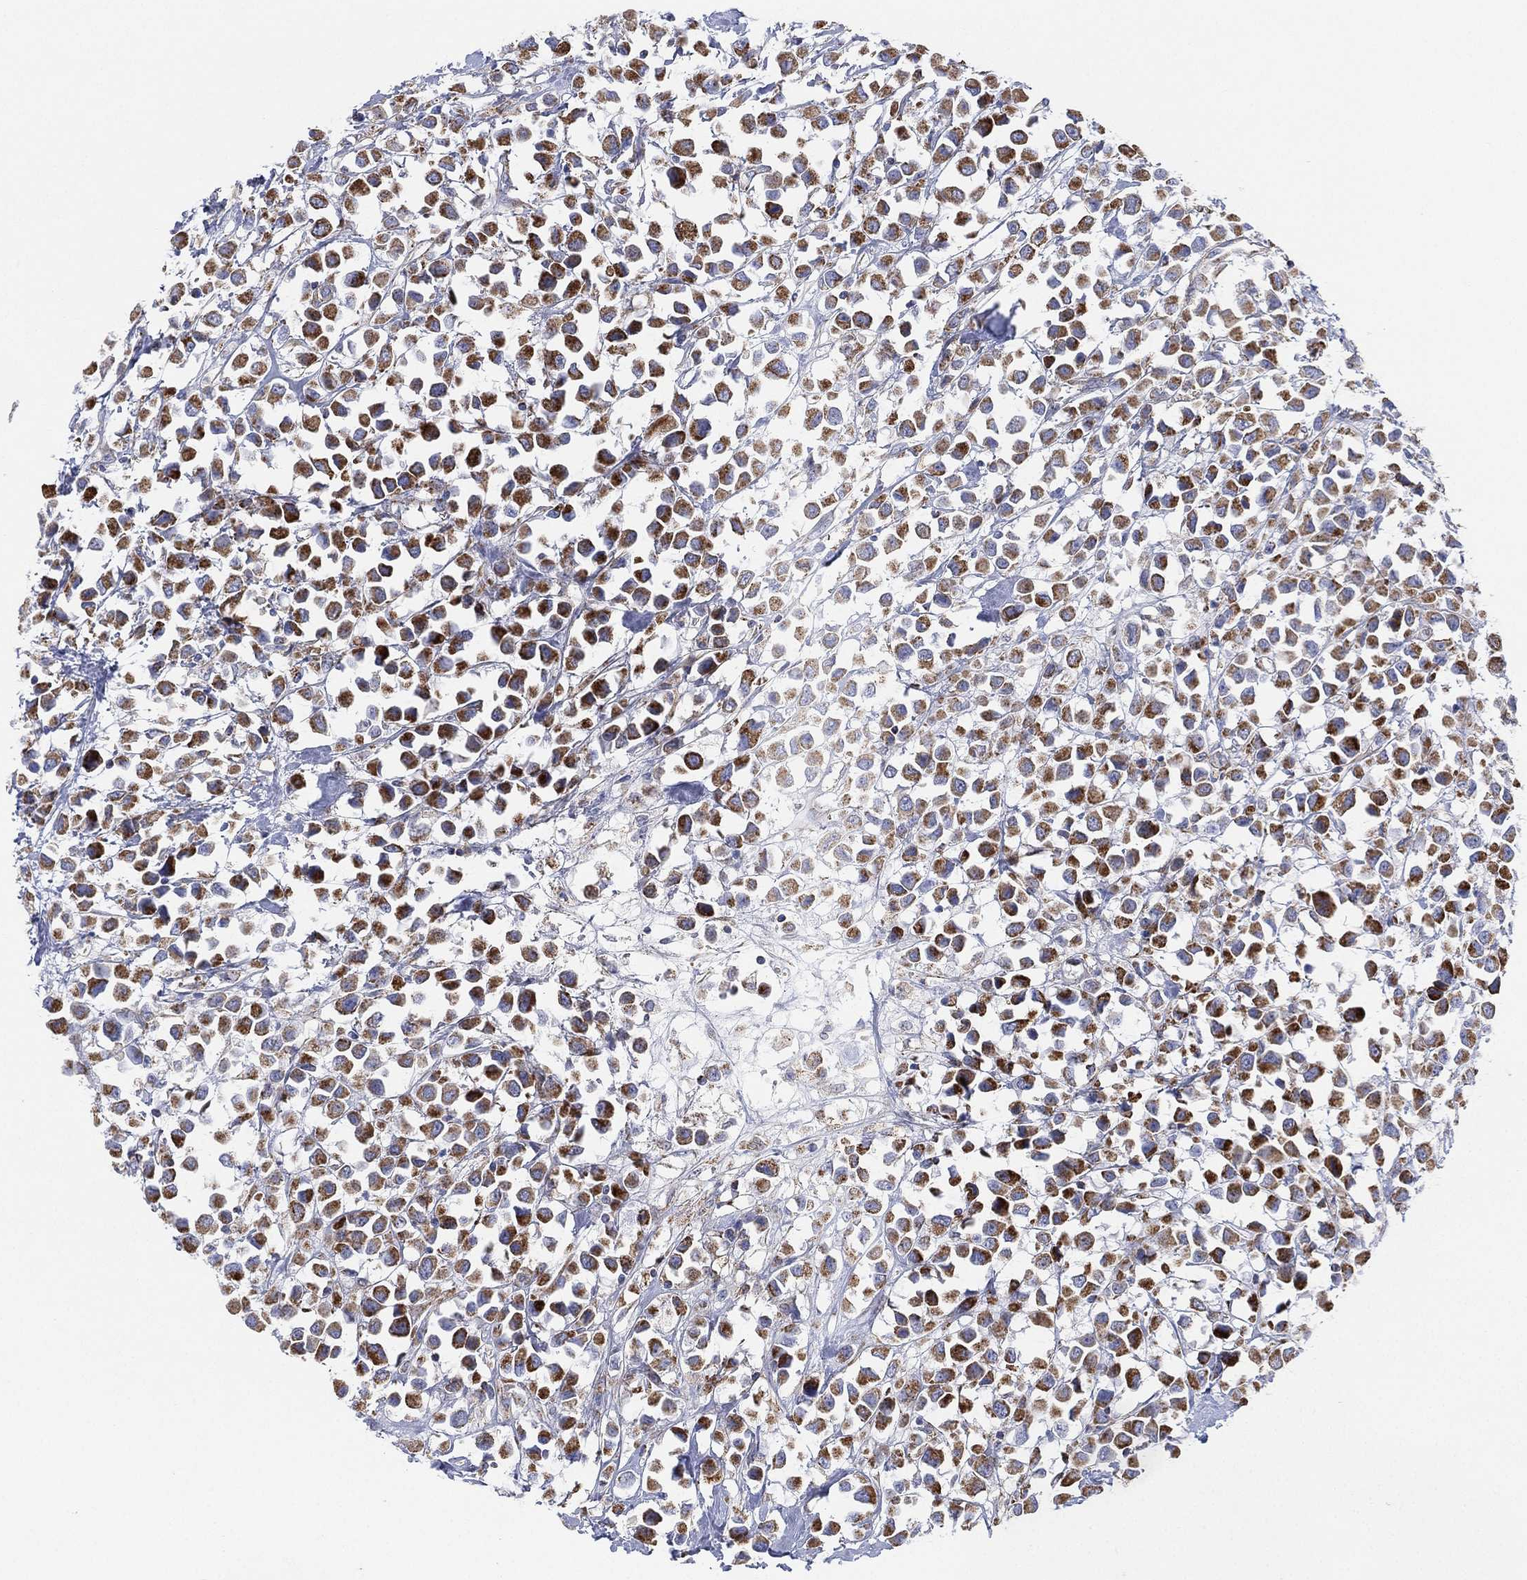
{"staining": {"intensity": "strong", "quantity": "25%-75%", "location": "cytoplasmic/membranous"}, "tissue": "breast cancer", "cell_type": "Tumor cells", "image_type": "cancer", "snomed": [{"axis": "morphology", "description": "Duct carcinoma"}, {"axis": "topography", "description": "Breast"}], "caption": "Immunohistochemical staining of breast cancer reveals strong cytoplasmic/membranous protein expression in approximately 25%-75% of tumor cells. Nuclei are stained in blue.", "gene": "INA", "patient": {"sex": "female", "age": 61}}